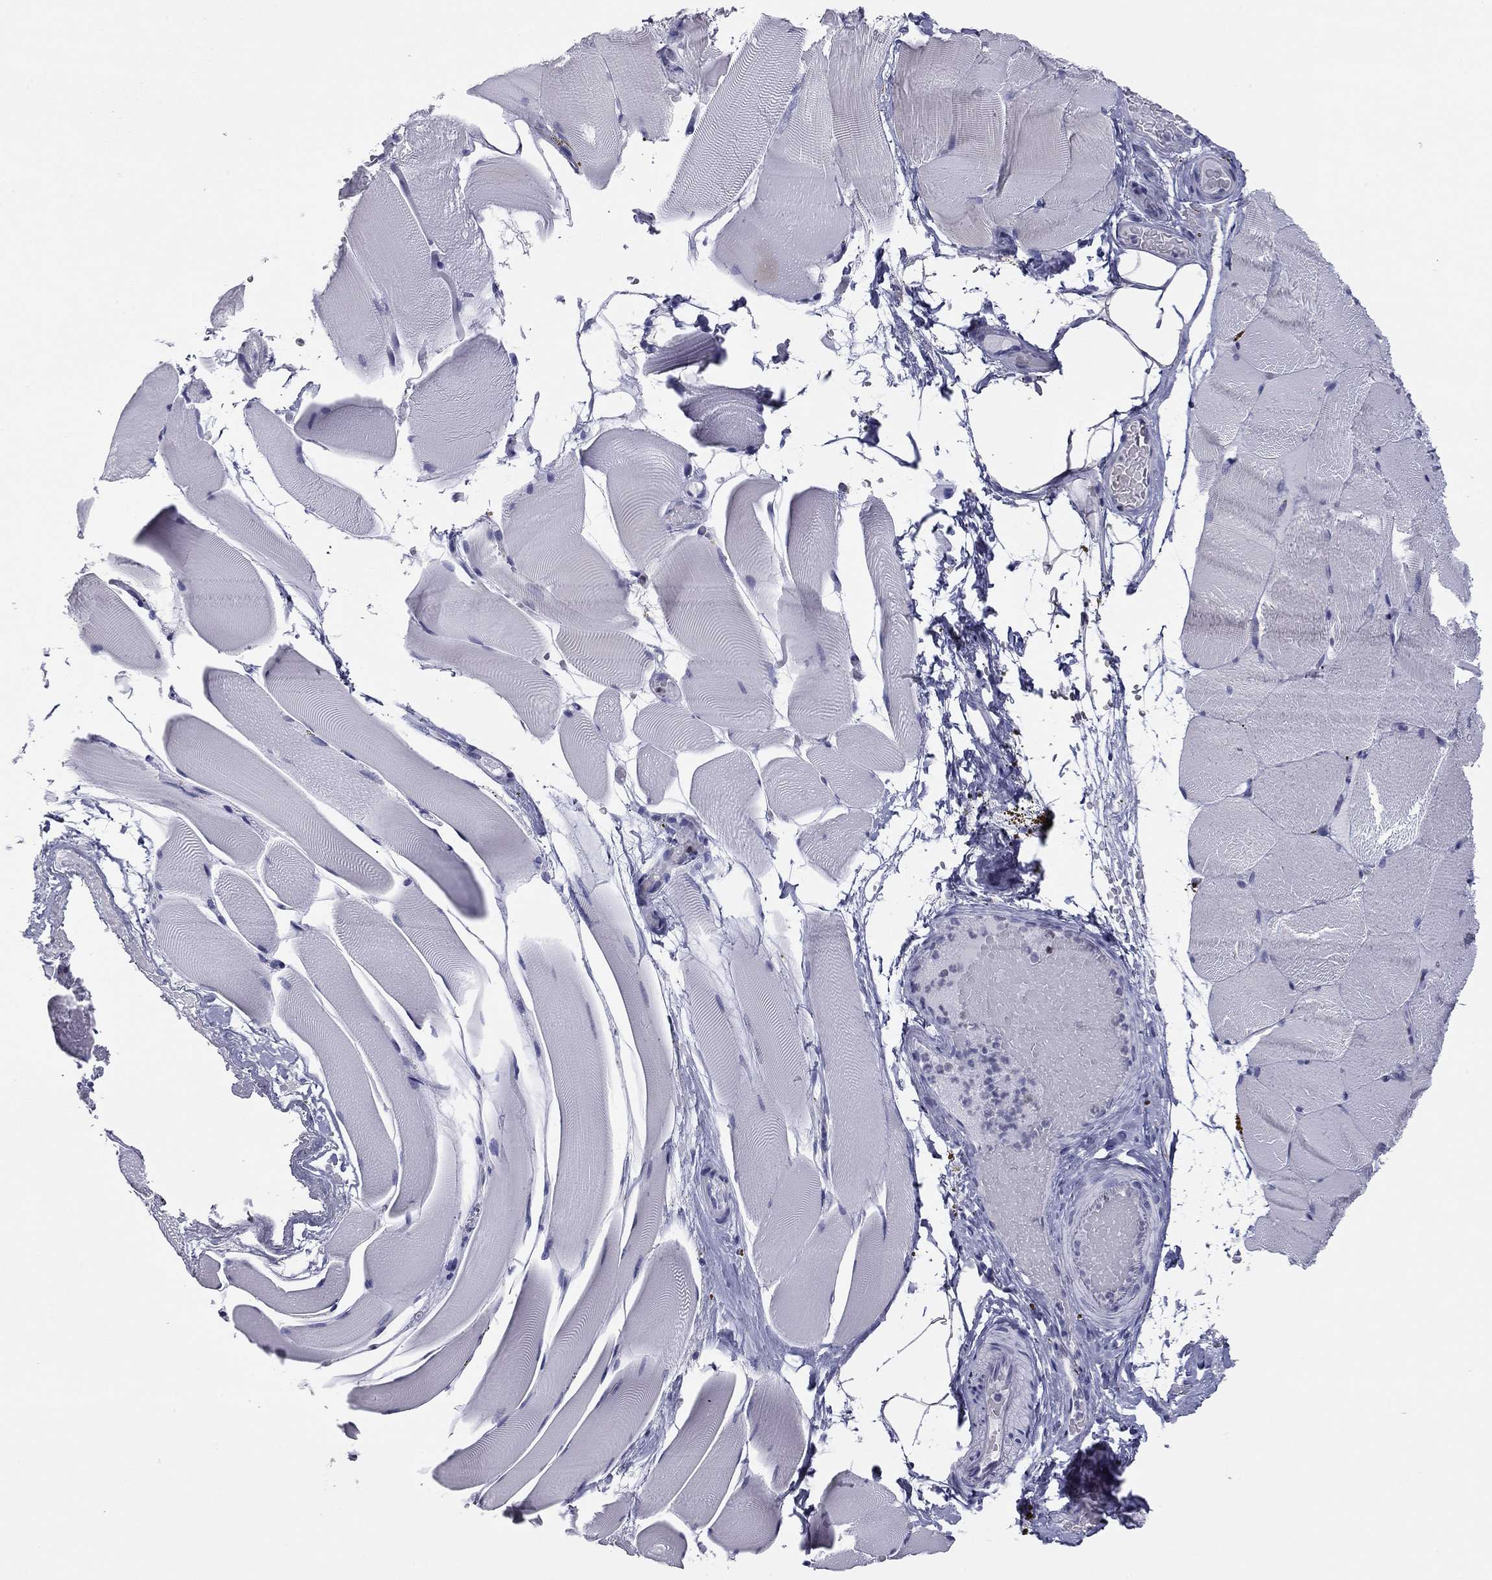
{"staining": {"intensity": "negative", "quantity": "none", "location": "none"}, "tissue": "skeletal muscle", "cell_type": "Myocytes", "image_type": "normal", "snomed": [{"axis": "morphology", "description": "Normal tissue, NOS"}, {"axis": "topography", "description": "Skeletal muscle"}], "caption": "Immunohistochemistry of normal human skeletal muscle reveals no positivity in myocytes. Brightfield microscopy of immunohistochemistry (IHC) stained with DAB (3,3'-diaminobenzidine) (brown) and hematoxylin (blue), captured at high magnification.", "gene": "ESPL1", "patient": {"sex": "female", "age": 37}}